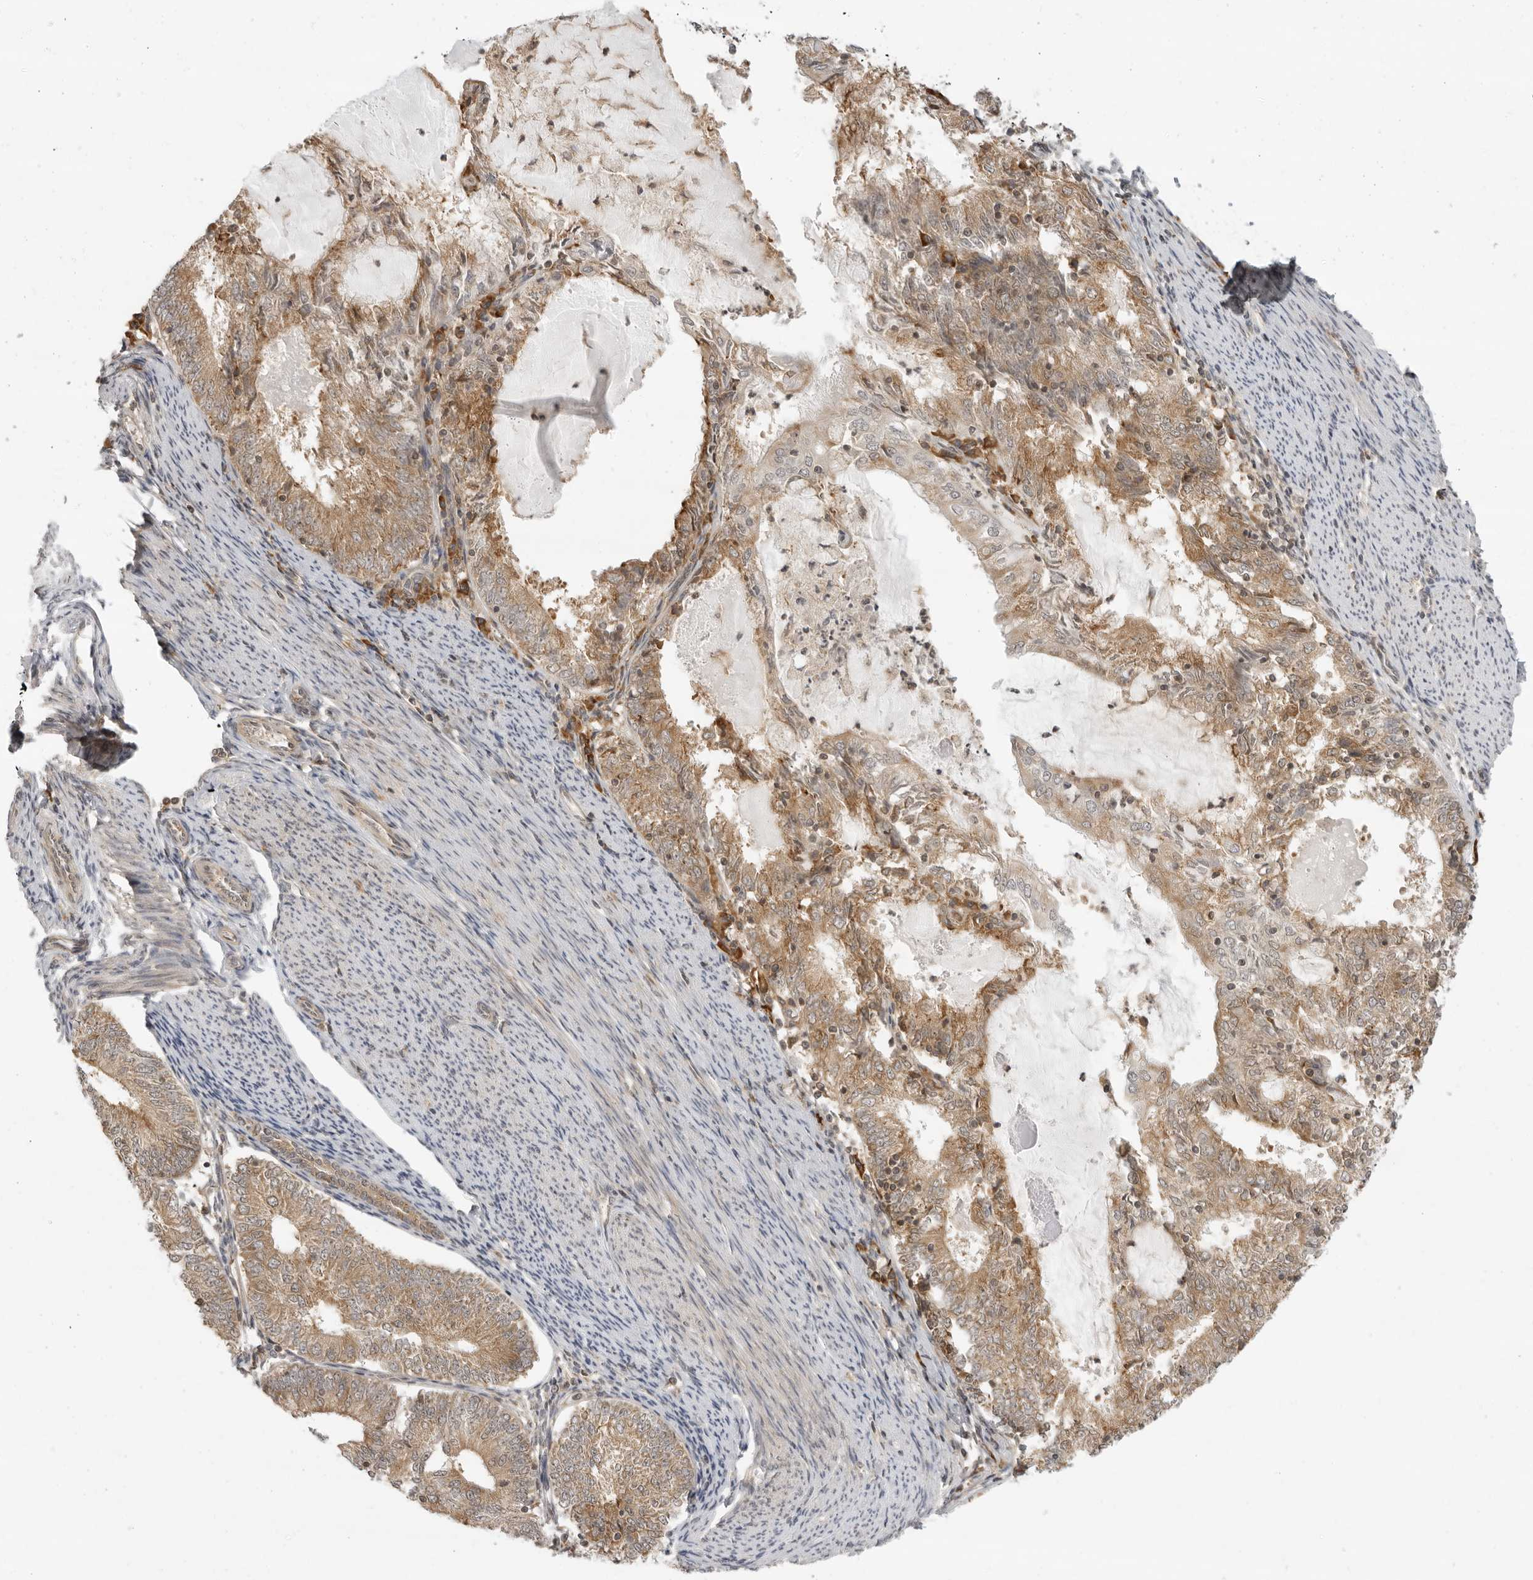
{"staining": {"intensity": "moderate", "quantity": ">75%", "location": "cytoplasmic/membranous"}, "tissue": "endometrial cancer", "cell_type": "Tumor cells", "image_type": "cancer", "snomed": [{"axis": "morphology", "description": "Adenocarcinoma, NOS"}, {"axis": "topography", "description": "Endometrium"}], "caption": "Immunohistochemistry (DAB (3,3'-diaminobenzidine)) staining of endometrial cancer displays moderate cytoplasmic/membranous protein expression in approximately >75% of tumor cells. Nuclei are stained in blue.", "gene": "PRRC2A", "patient": {"sex": "female", "age": 57}}